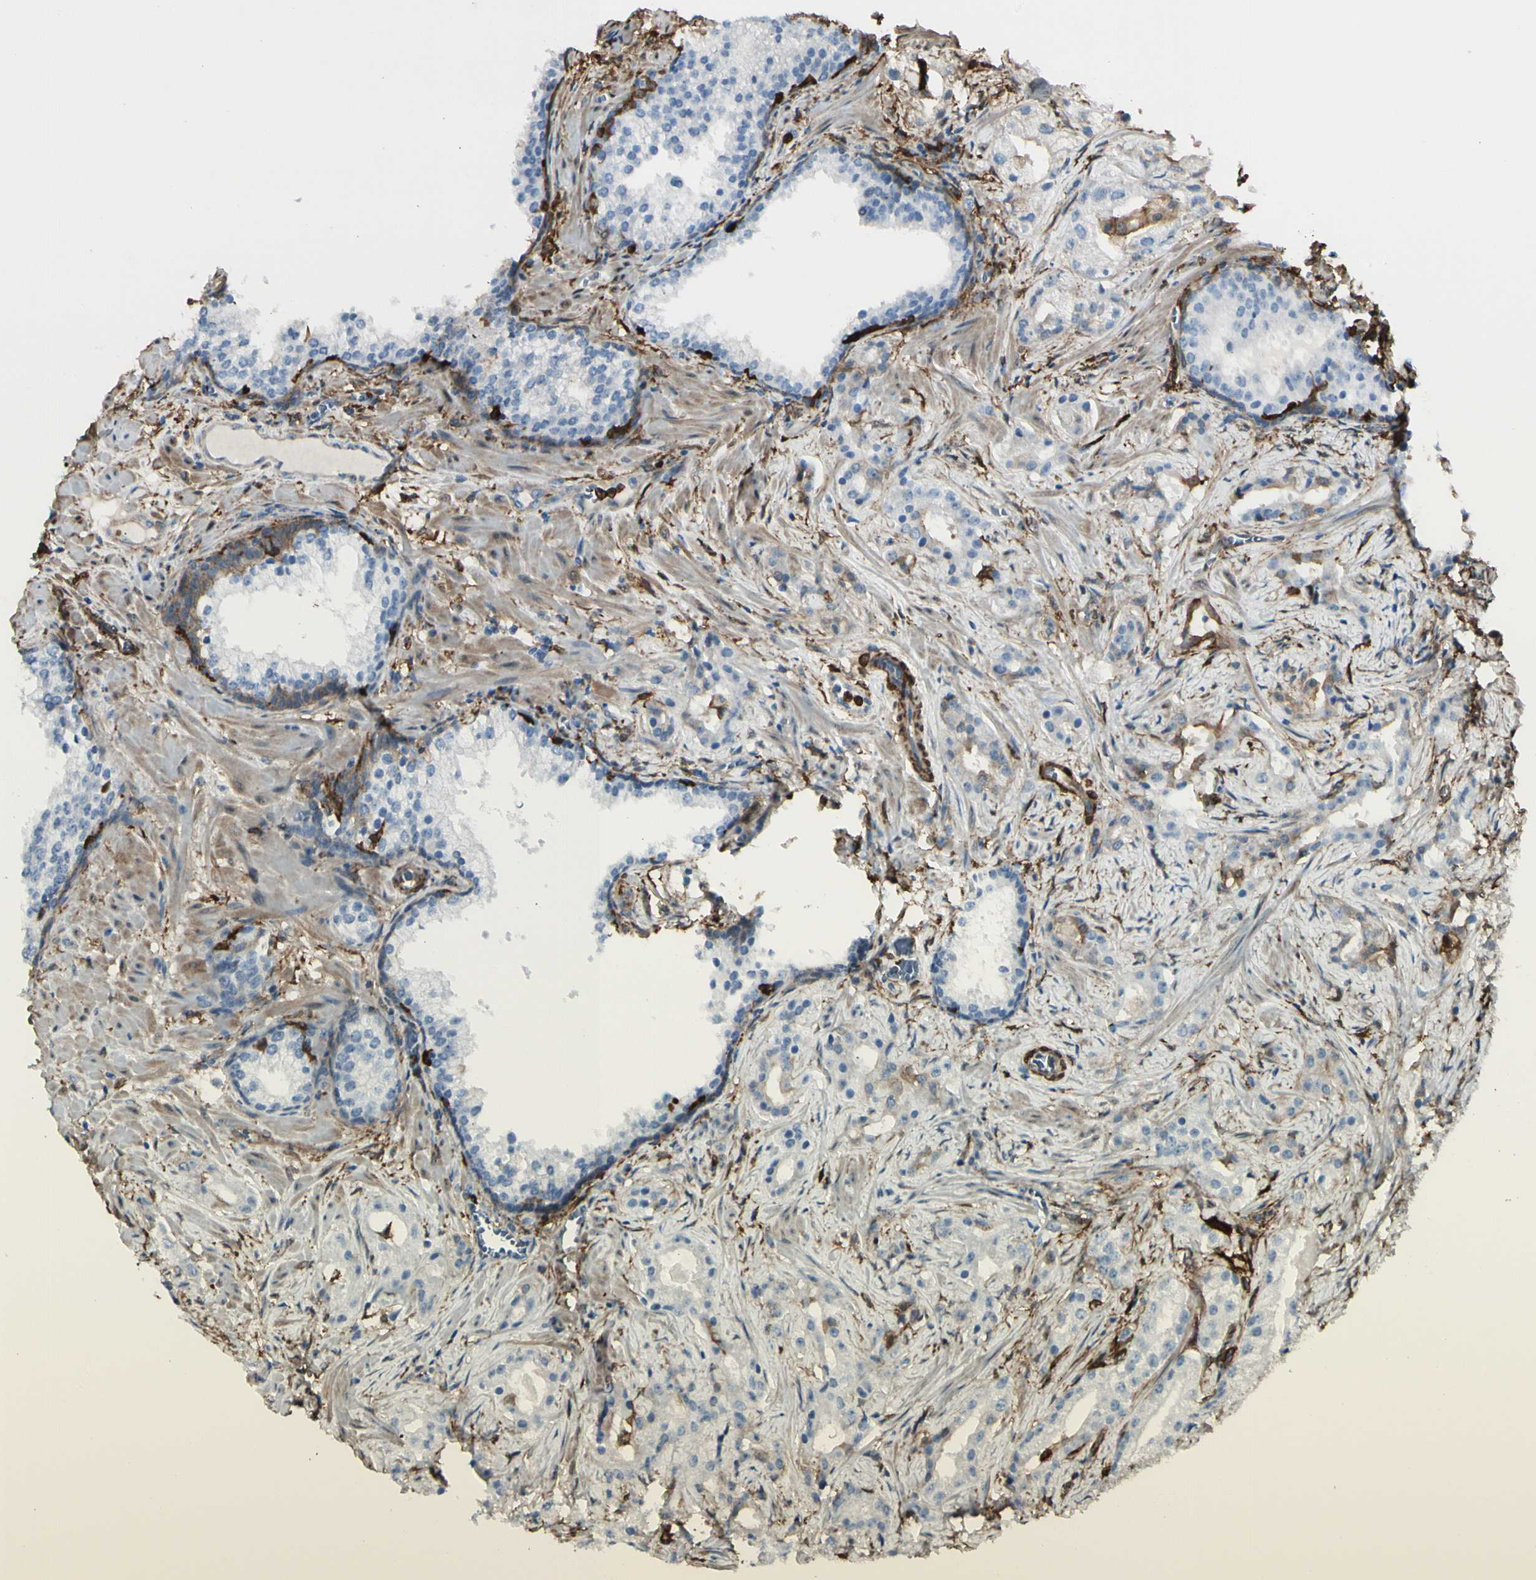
{"staining": {"intensity": "negative", "quantity": "none", "location": "none"}, "tissue": "prostate cancer", "cell_type": "Tumor cells", "image_type": "cancer", "snomed": [{"axis": "morphology", "description": "Adenocarcinoma, Low grade"}, {"axis": "topography", "description": "Prostate"}], "caption": "IHC of prostate cancer (low-grade adenocarcinoma) exhibits no staining in tumor cells.", "gene": "GSN", "patient": {"sex": "male", "age": 59}}